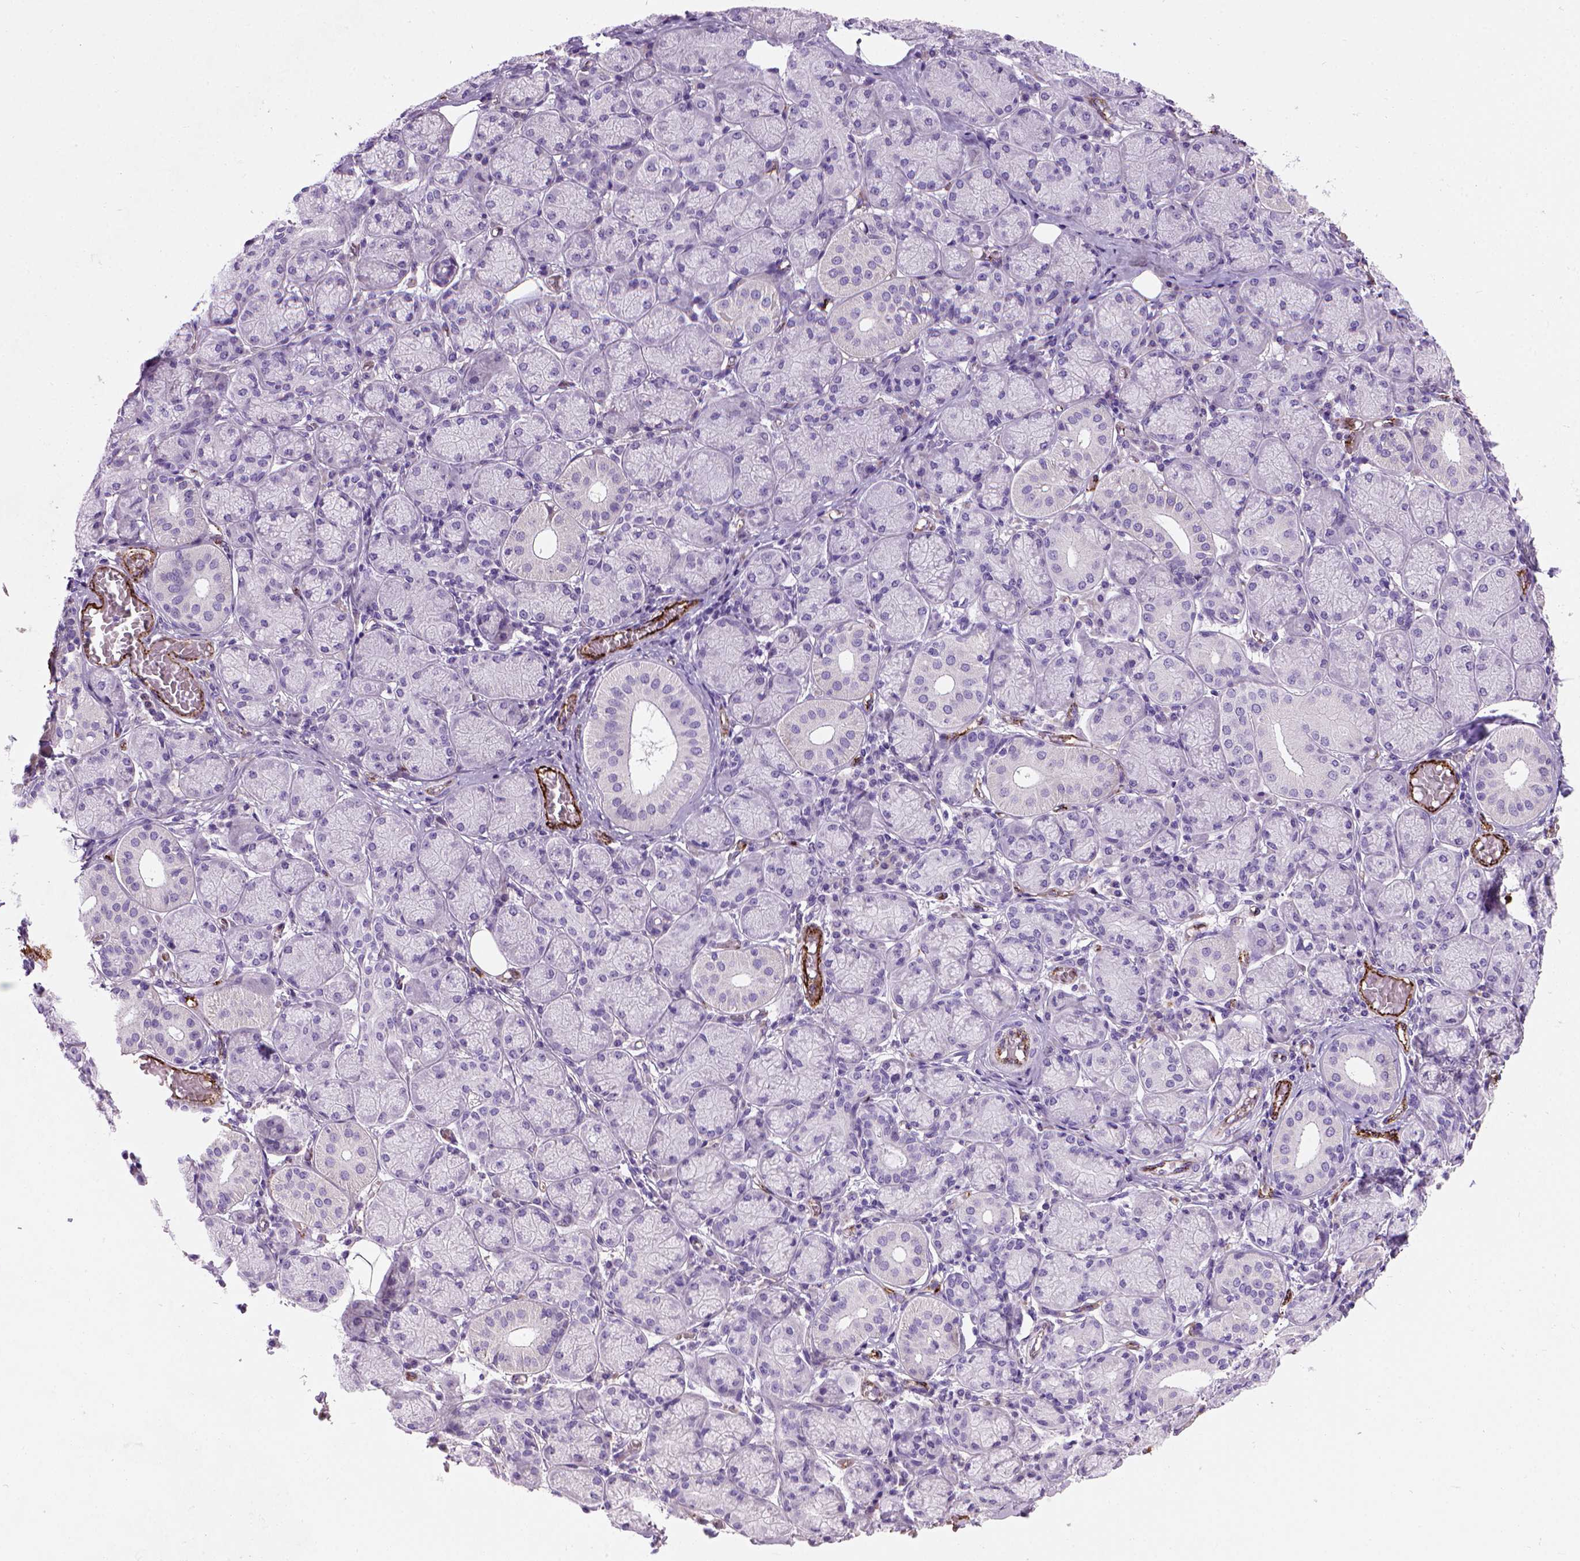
{"staining": {"intensity": "negative", "quantity": "none", "location": "none"}, "tissue": "salivary gland", "cell_type": "Glandular cells", "image_type": "normal", "snomed": [{"axis": "morphology", "description": "Normal tissue, NOS"}, {"axis": "topography", "description": "Salivary gland"}, {"axis": "topography", "description": "Peripheral nerve tissue"}], "caption": "Immunohistochemistry image of benign salivary gland: human salivary gland stained with DAB (3,3'-diaminobenzidine) displays no significant protein expression in glandular cells.", "gene": "VWF", "patient": {"sex": "female", "age": 24}}